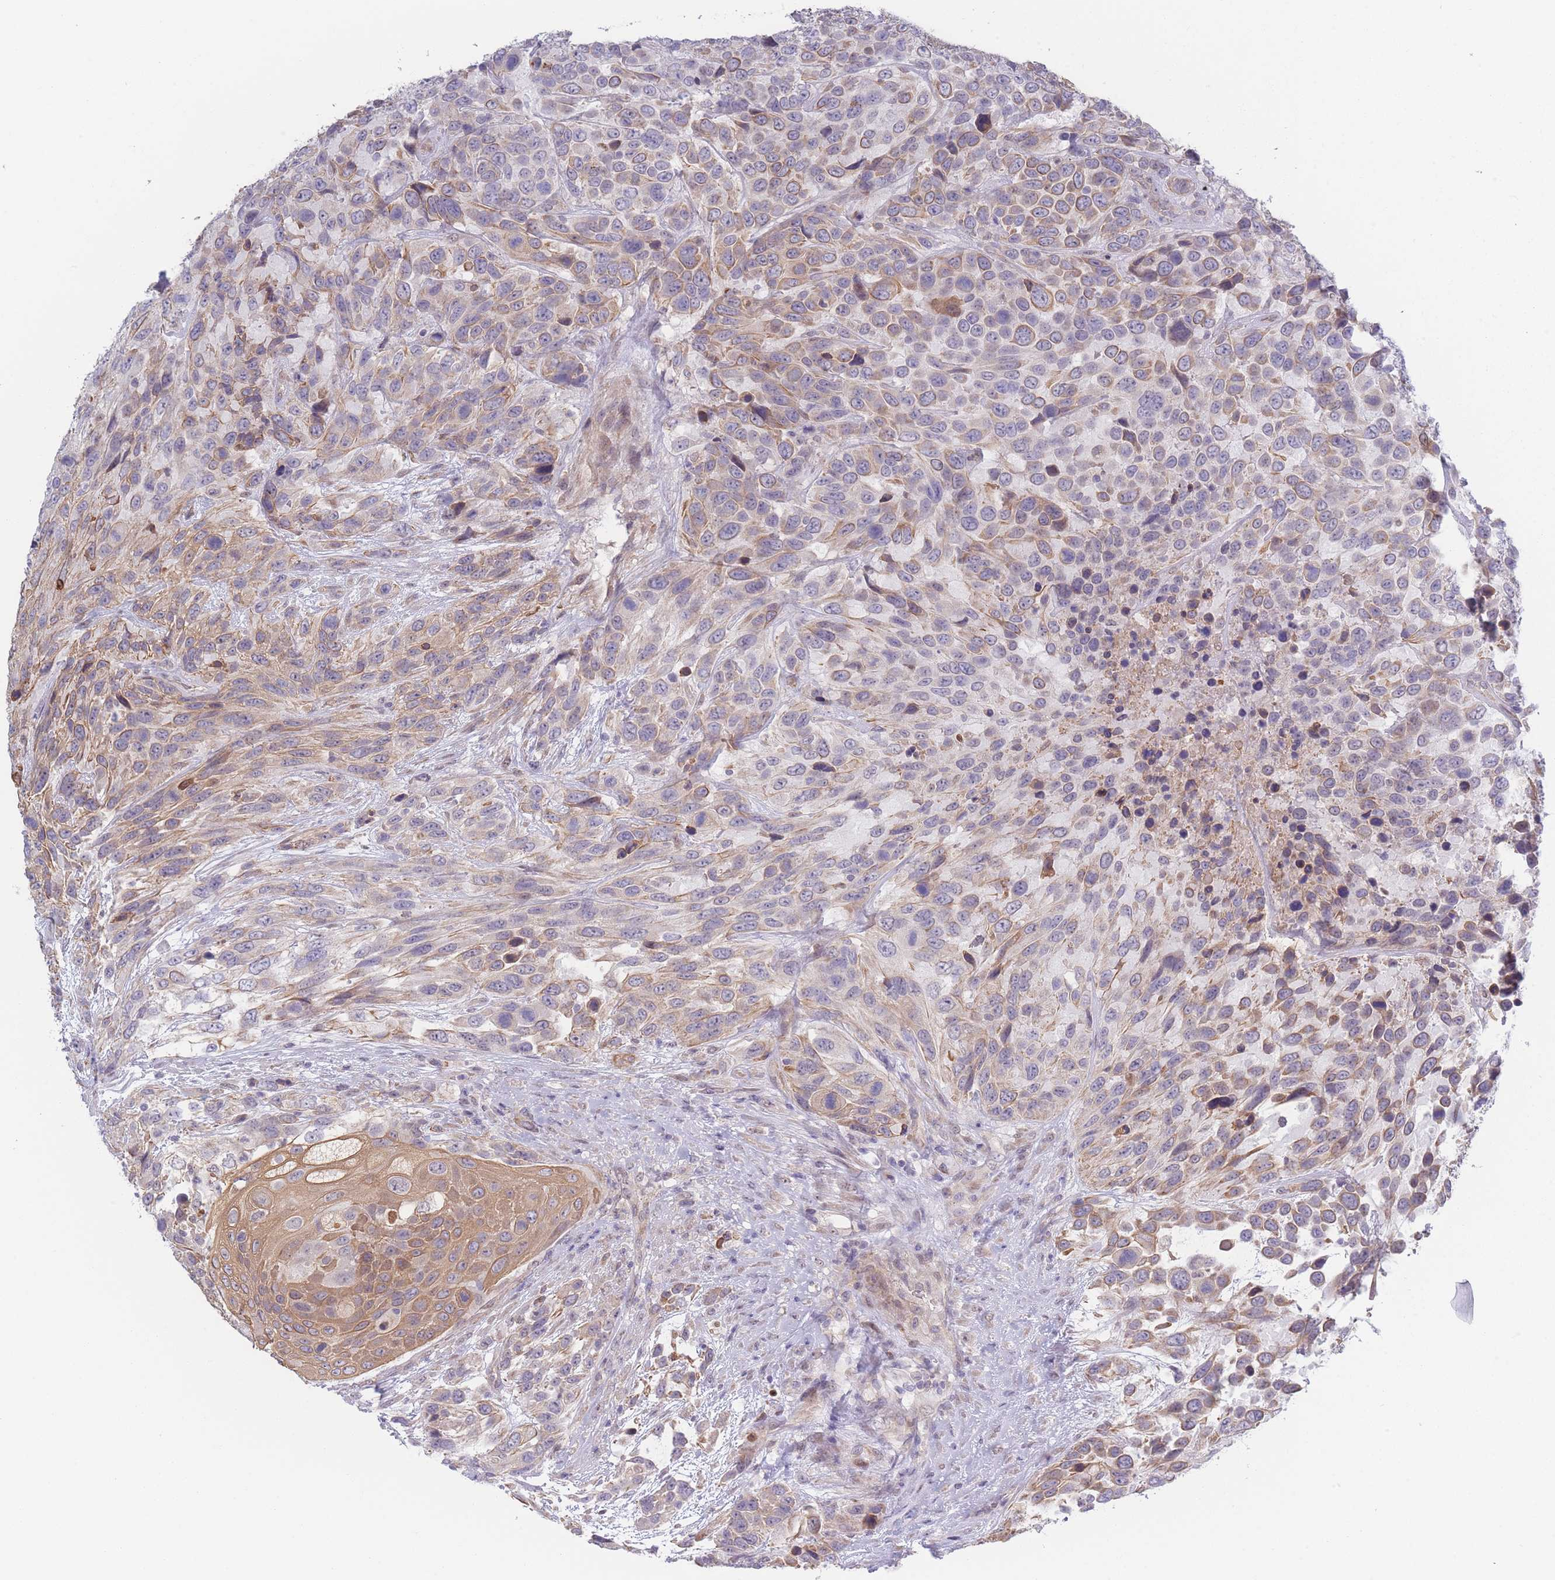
{"staining": {"intensity": "moderate", "quantity": "25%-75%", "location": "cytoplasmic/membranous"}, "tissue": "urothelial cancer", "cell_type": "Tumor cells", "image_type": "cancer", "snomed": [{"axis": "morphology", "description": "Urothelial carcinoma, High grade"}, {"axis": "topography", "description": "Urinary bladder"}], "caption": "Moderate cytoplasmic/membranous staining is seen in approximately 25%-75% of tumor cells in urothelial cancer.", "gene": "FAM227B", "patient": {"sex": "female", "age": 70}}